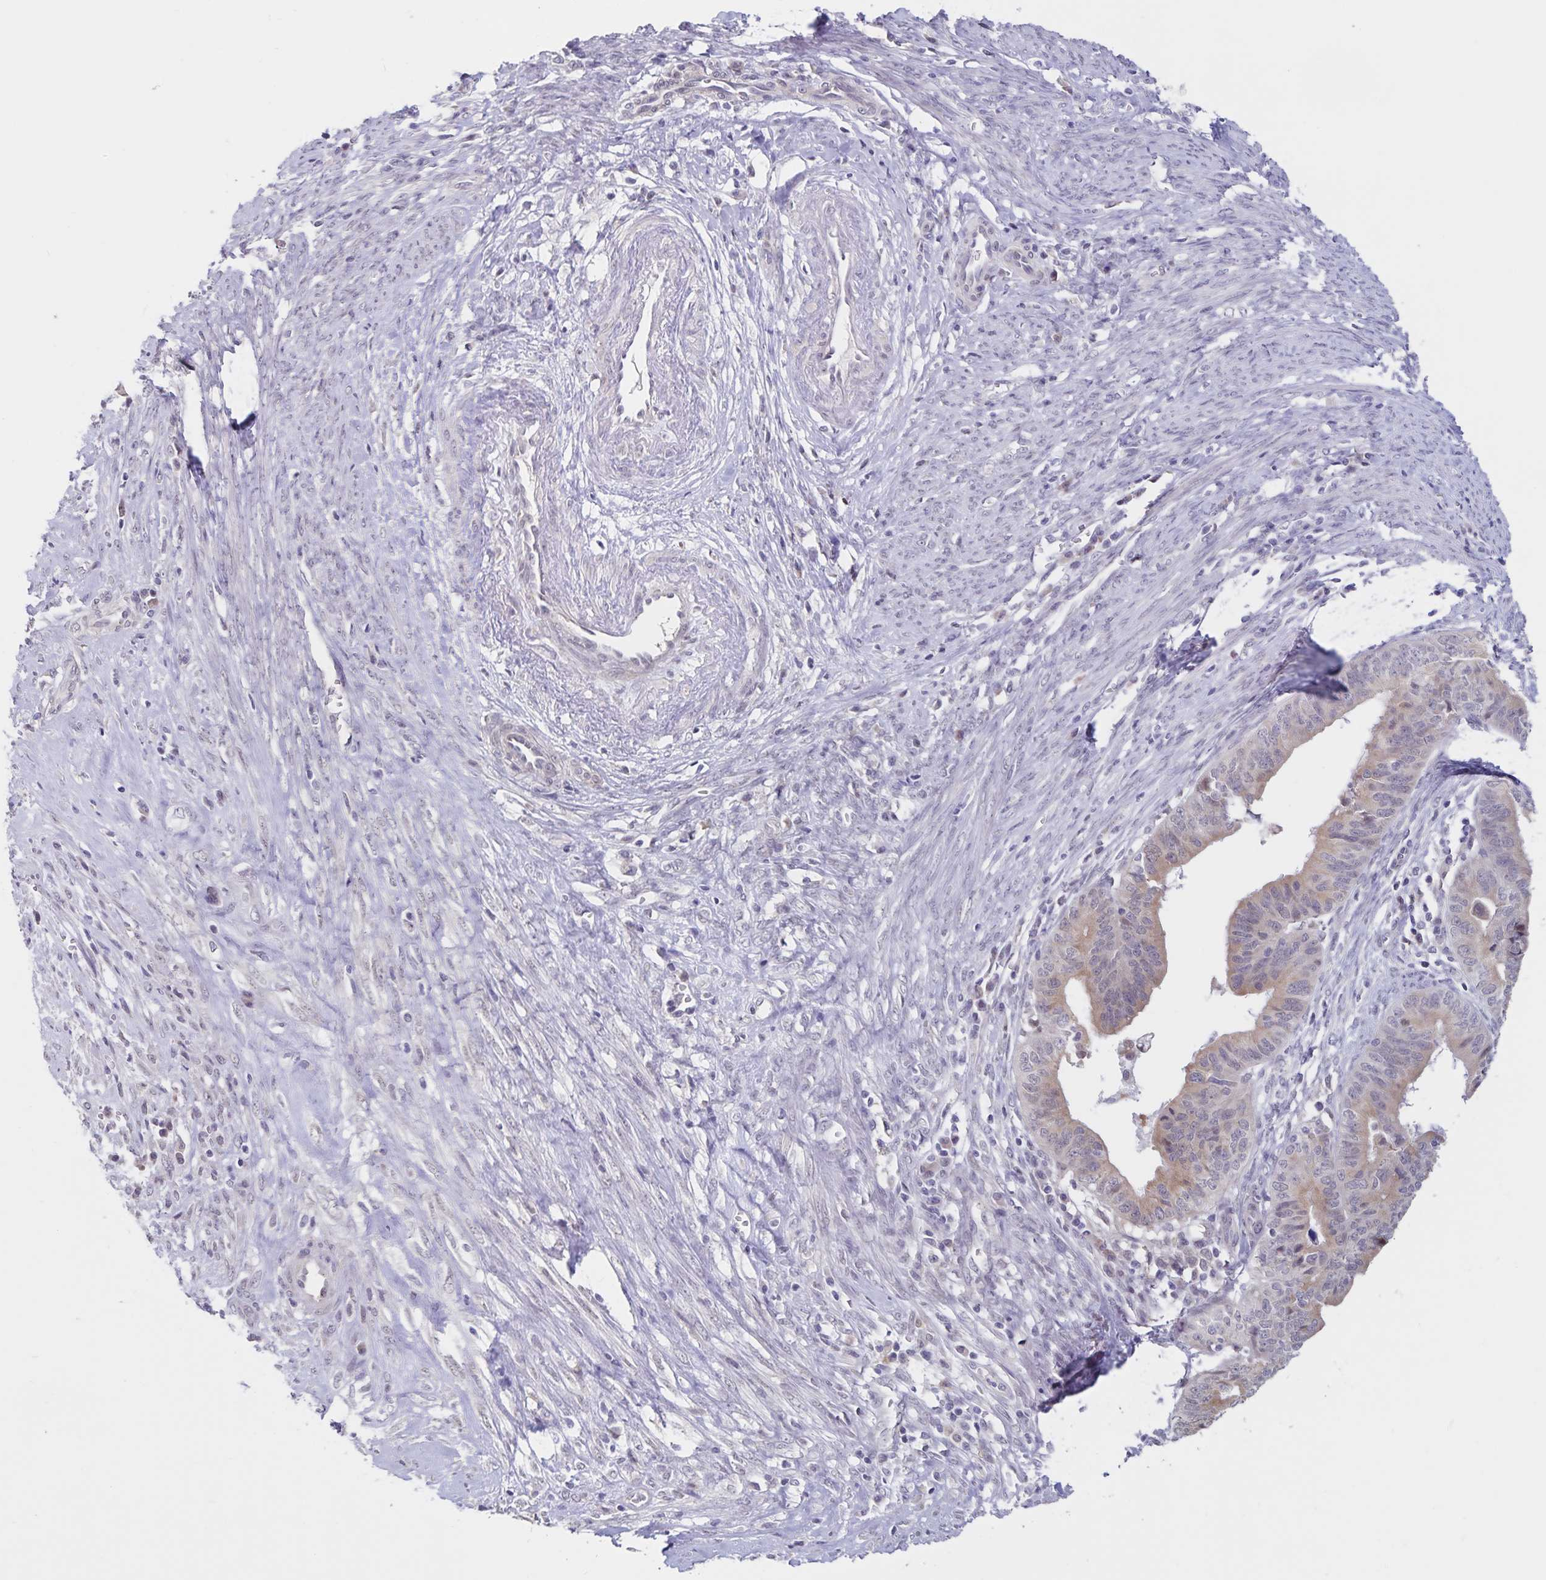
{"staining": {"intensity": "weak", "quantity": "25%-75%", "location": "cytoplasmic/membranous"}, "tissue": "endometrial cancer", "cell_type": "Tumor cells", "image_type": "cancer", "snomed": [{"axis": "morphology", "description": "Adenocarcinoma, NOS"}, {"axis": "topography", "description": "Endometrium"}], "caption": "Tumor cells show weak cytoplasmic/membranous staining in about 25%-75% of cells in endometrial cancer (adenocarcinoma). Immunohistochemistry stains the protein of interest in brown and the nuclei are stained blue.", "gene": "ATP2A2", "patient": {"sex": "female", "age": 65}}